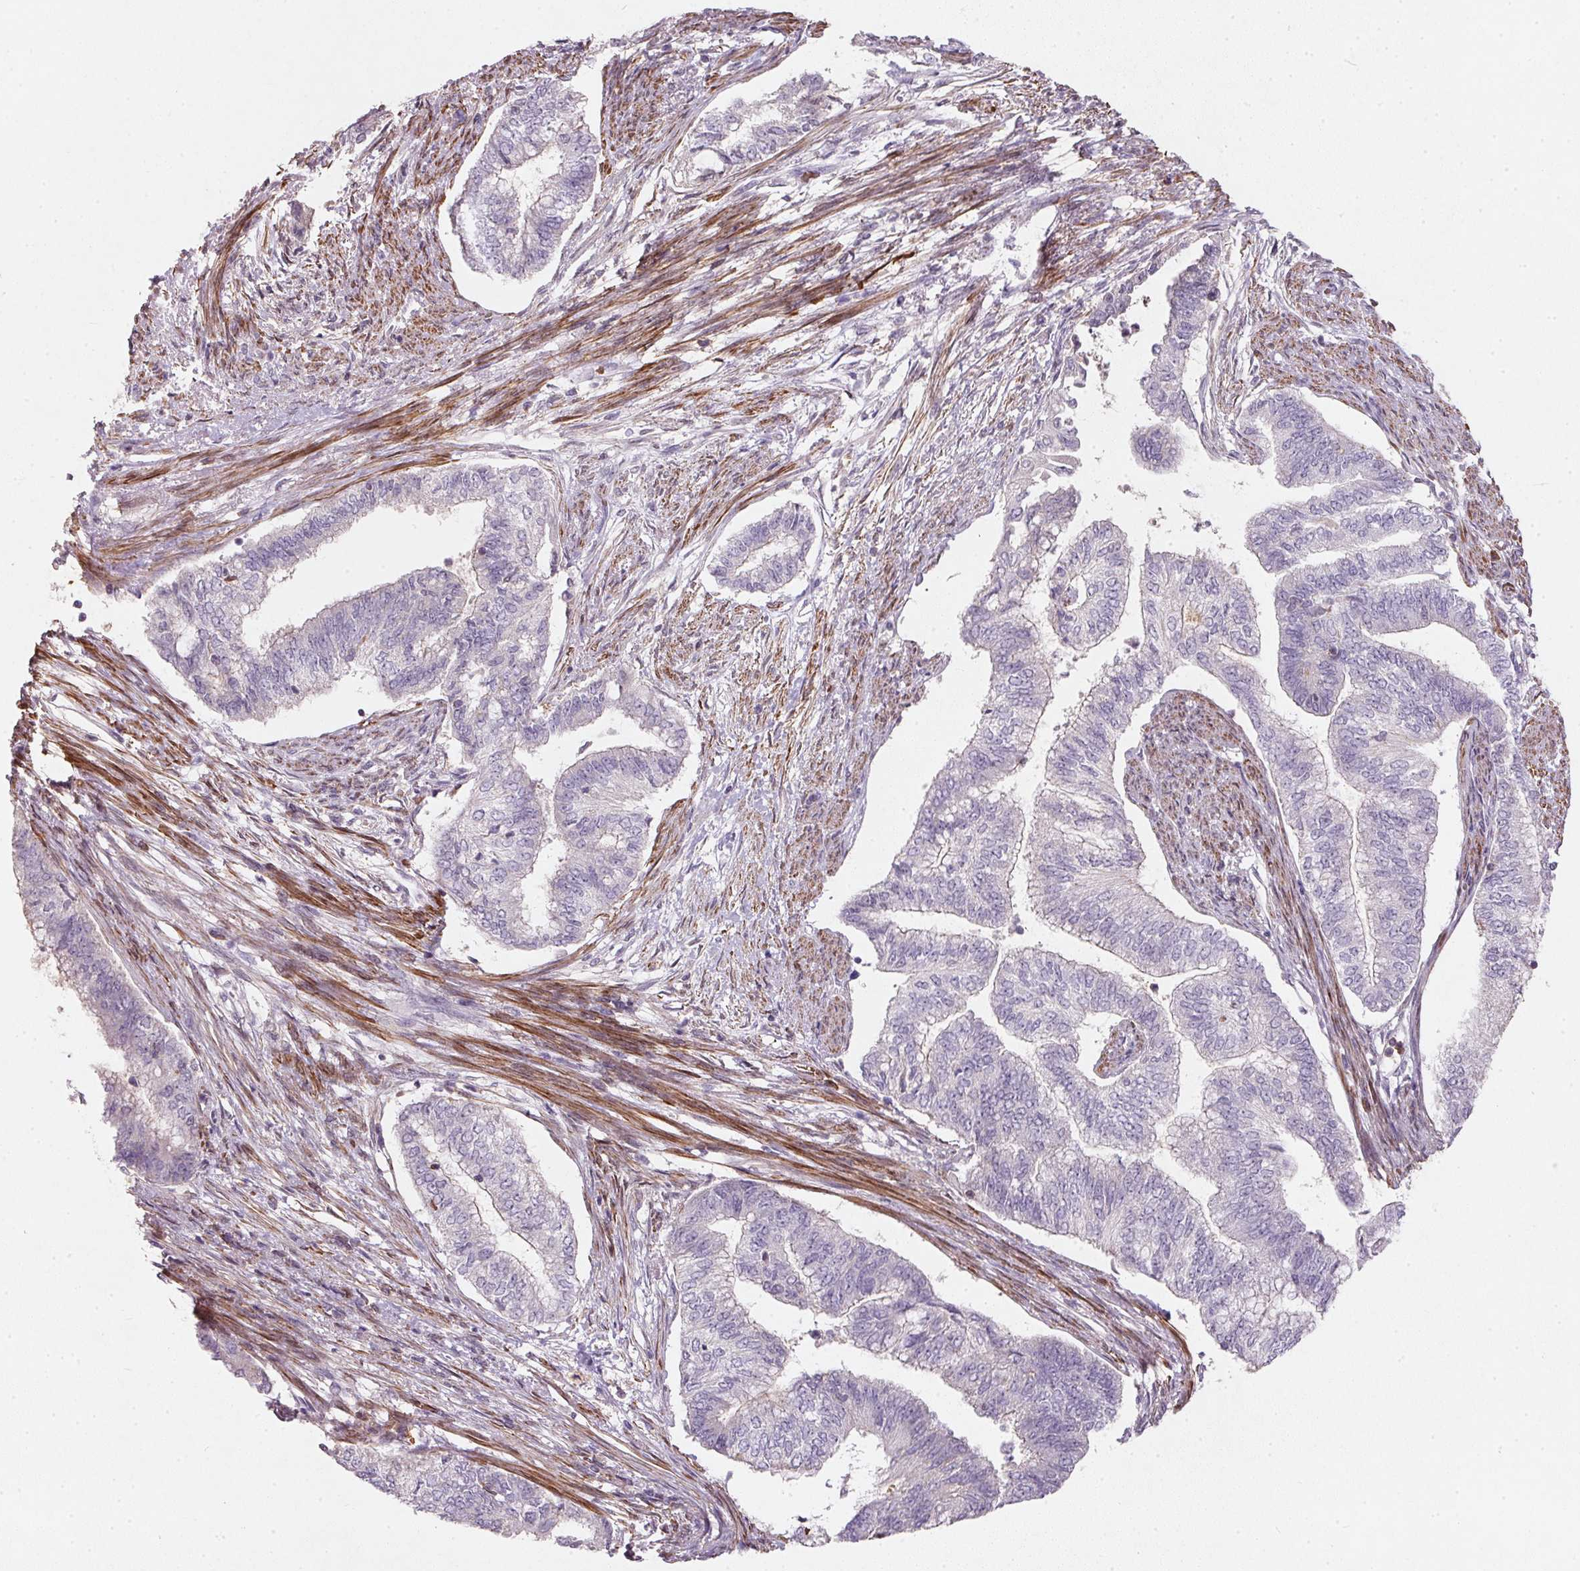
{"staining": {"intensity": "negative", "quantity": "none", "location": "none"}, "tissue": "endometrial cancer", "cell_type": "Tumor cells", "image_type": "cancer", "snomed": [{"axis": "morphology", "description": "Adenocarcinoma, NOS"}, {"axis": "topography", "description": "Endometrium"}], "caption": "There is no significant expression in tumor cells of endometrial cancer.", "gene": "KCNK15", "patient": {"sex": "female", "age": 65}}